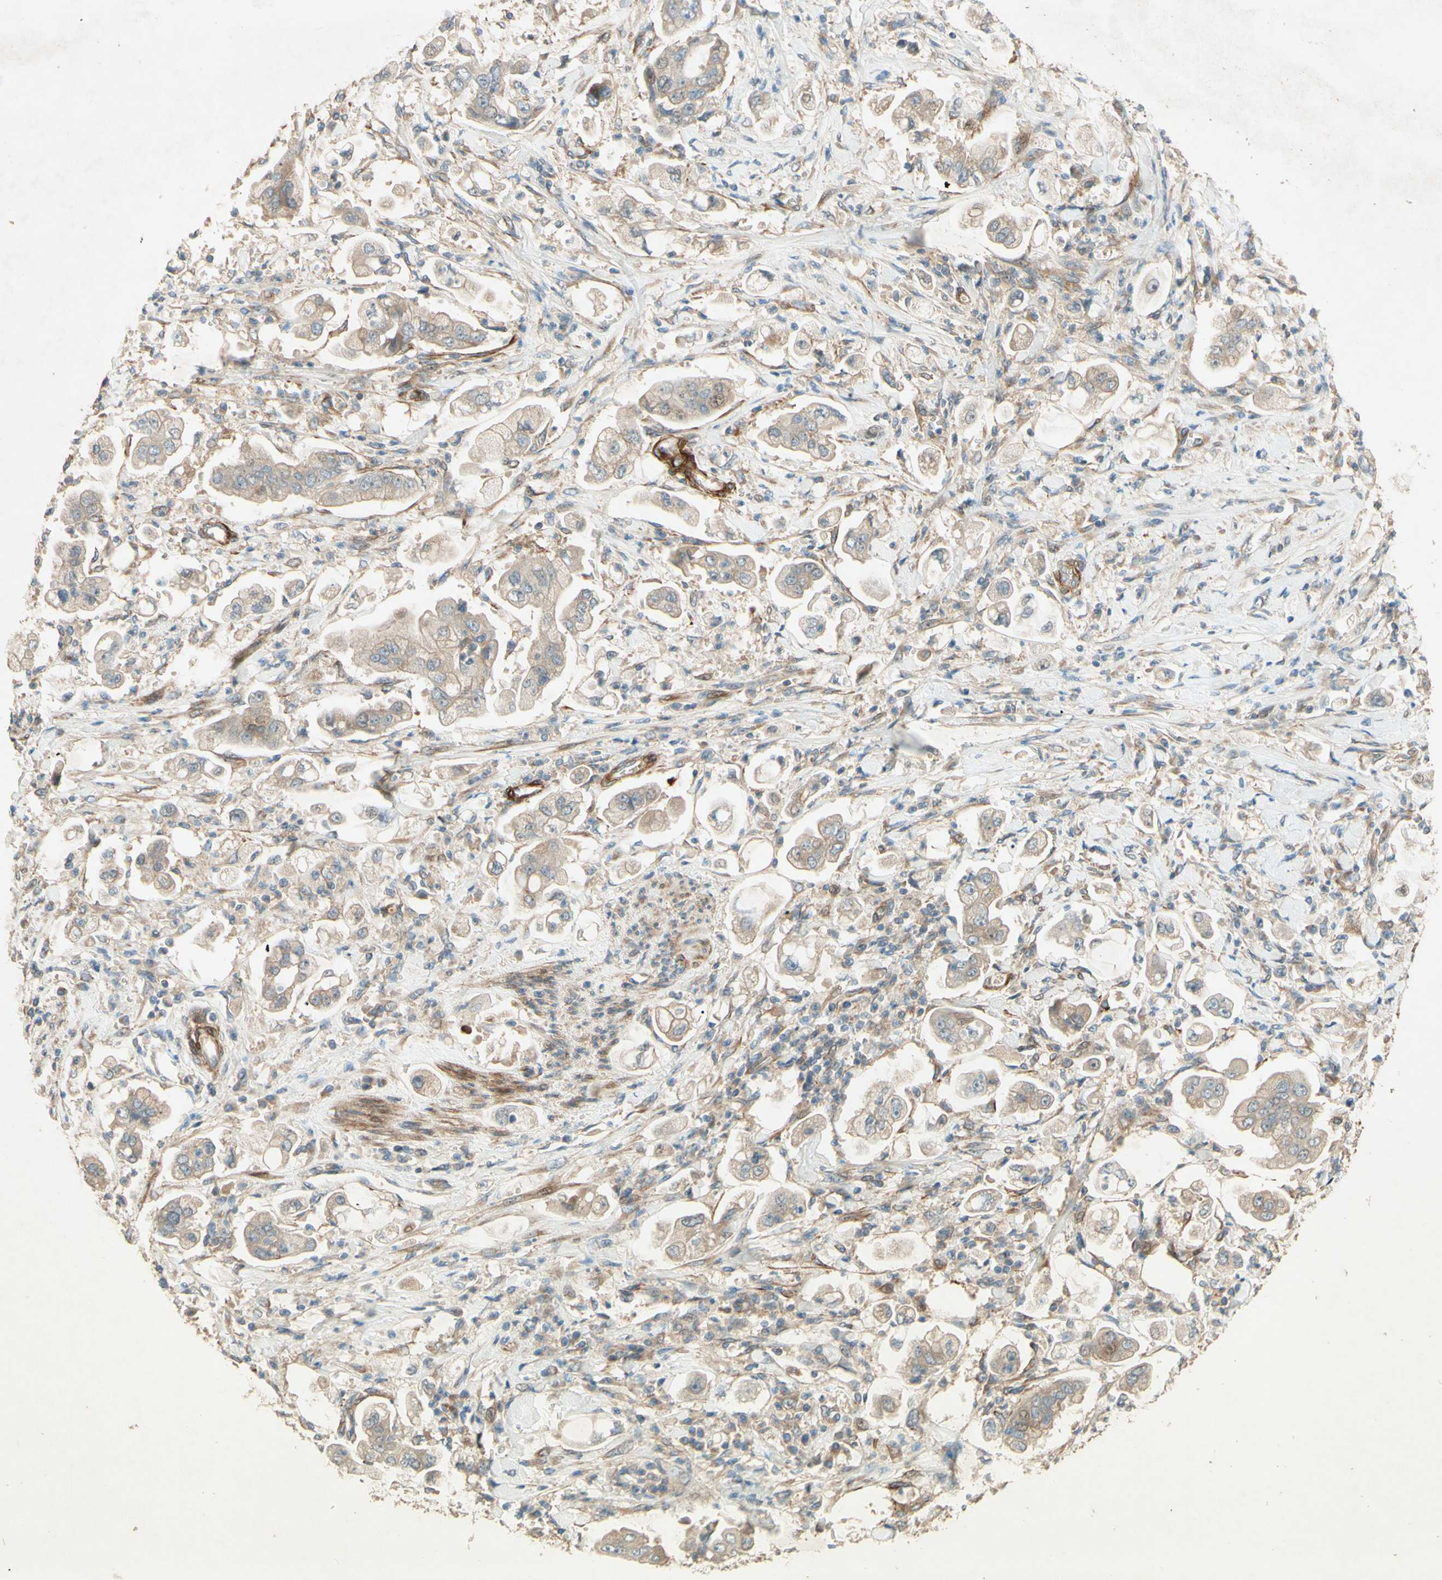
{"staining": {"intensity": "weak", "quantity": ">75%", "location": "cytoplasmic/membranous"}, "tissue": "stomach cancer", "cell_type": "Tumor cells", "image_type": "cancer", "snomed": [{"axis": "morphology", "description": "Adenocarcinoma, NOS"}, {"axis": "topography", "description": "Stomach"}], "caption": "The image displays staining of stomach adenocarcinoma, revealing weak cytoplasmic/membranous protein expression (brown color) within tumor cells. (Stains: DAB in brown, nuclei in blue, Microscopy: brightfield microscopy at high magnification).", "gene": "ADAM17", "patient": {"sex": "male", "age": 62}}